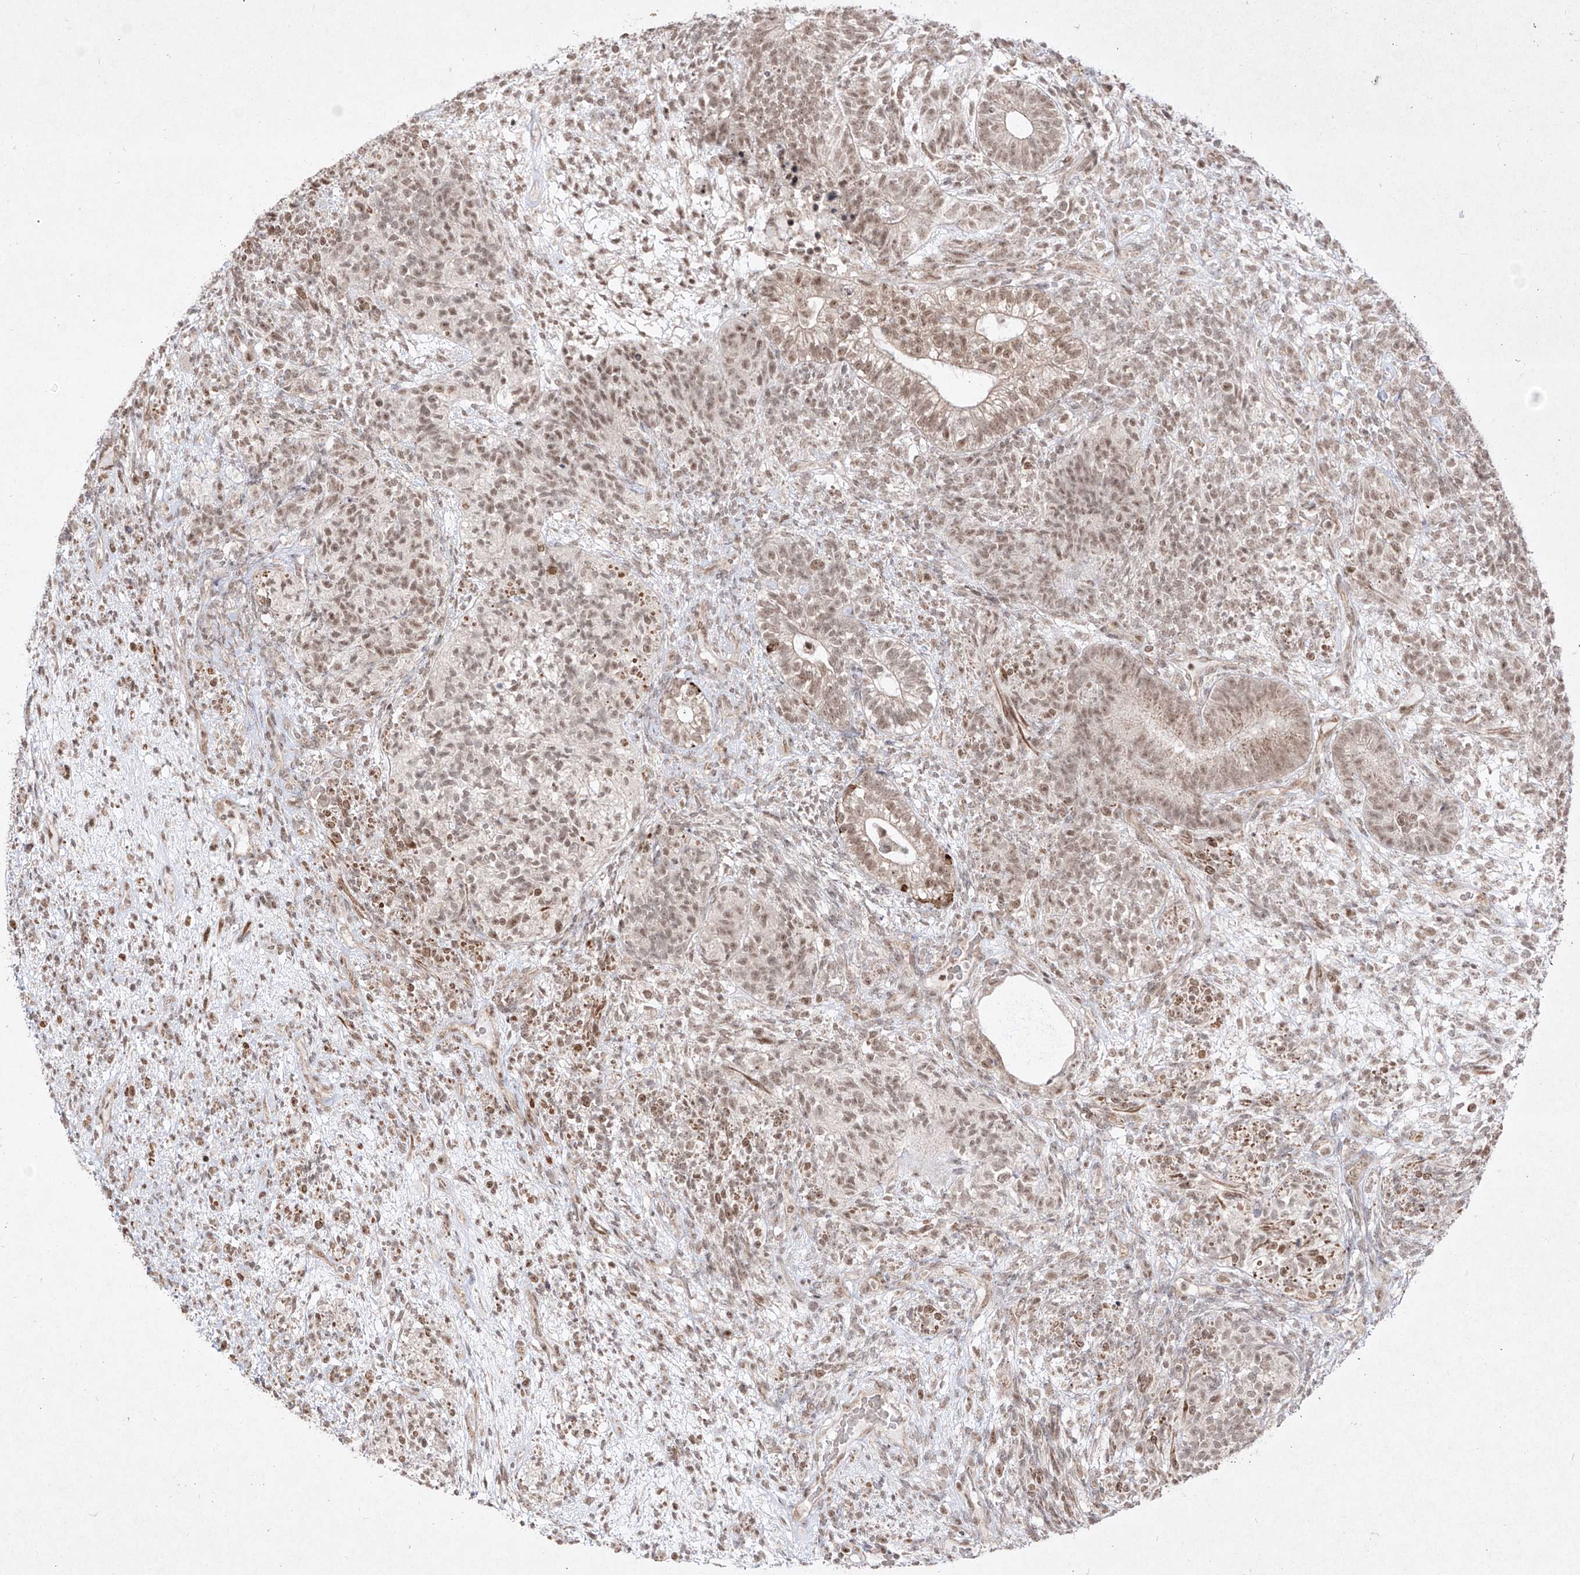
{"staining": {"intensity": "moderate", "quantity": ">75%", "location": "nuclear"}, "tissue": "testis cancer", "cell_type": "Tumor cells", "image_type": "cancer", "snomed": [{"axis": "morphology", "description": "Seminoma, NOS"}, {"axis": "morphology", "description": "Carcinoma, Embryonal, NOS"}, {"axis": "topography", "description": "Testis"}], "caption": "Embryonal carcinoma (testis) tissue demonstrates moderate nuclear staining in approximately >75% of tumor cells, visualized by immunohistochemistry.", "gene": "SNRNP27", "patient": {"sex": "male", "age": 28}}